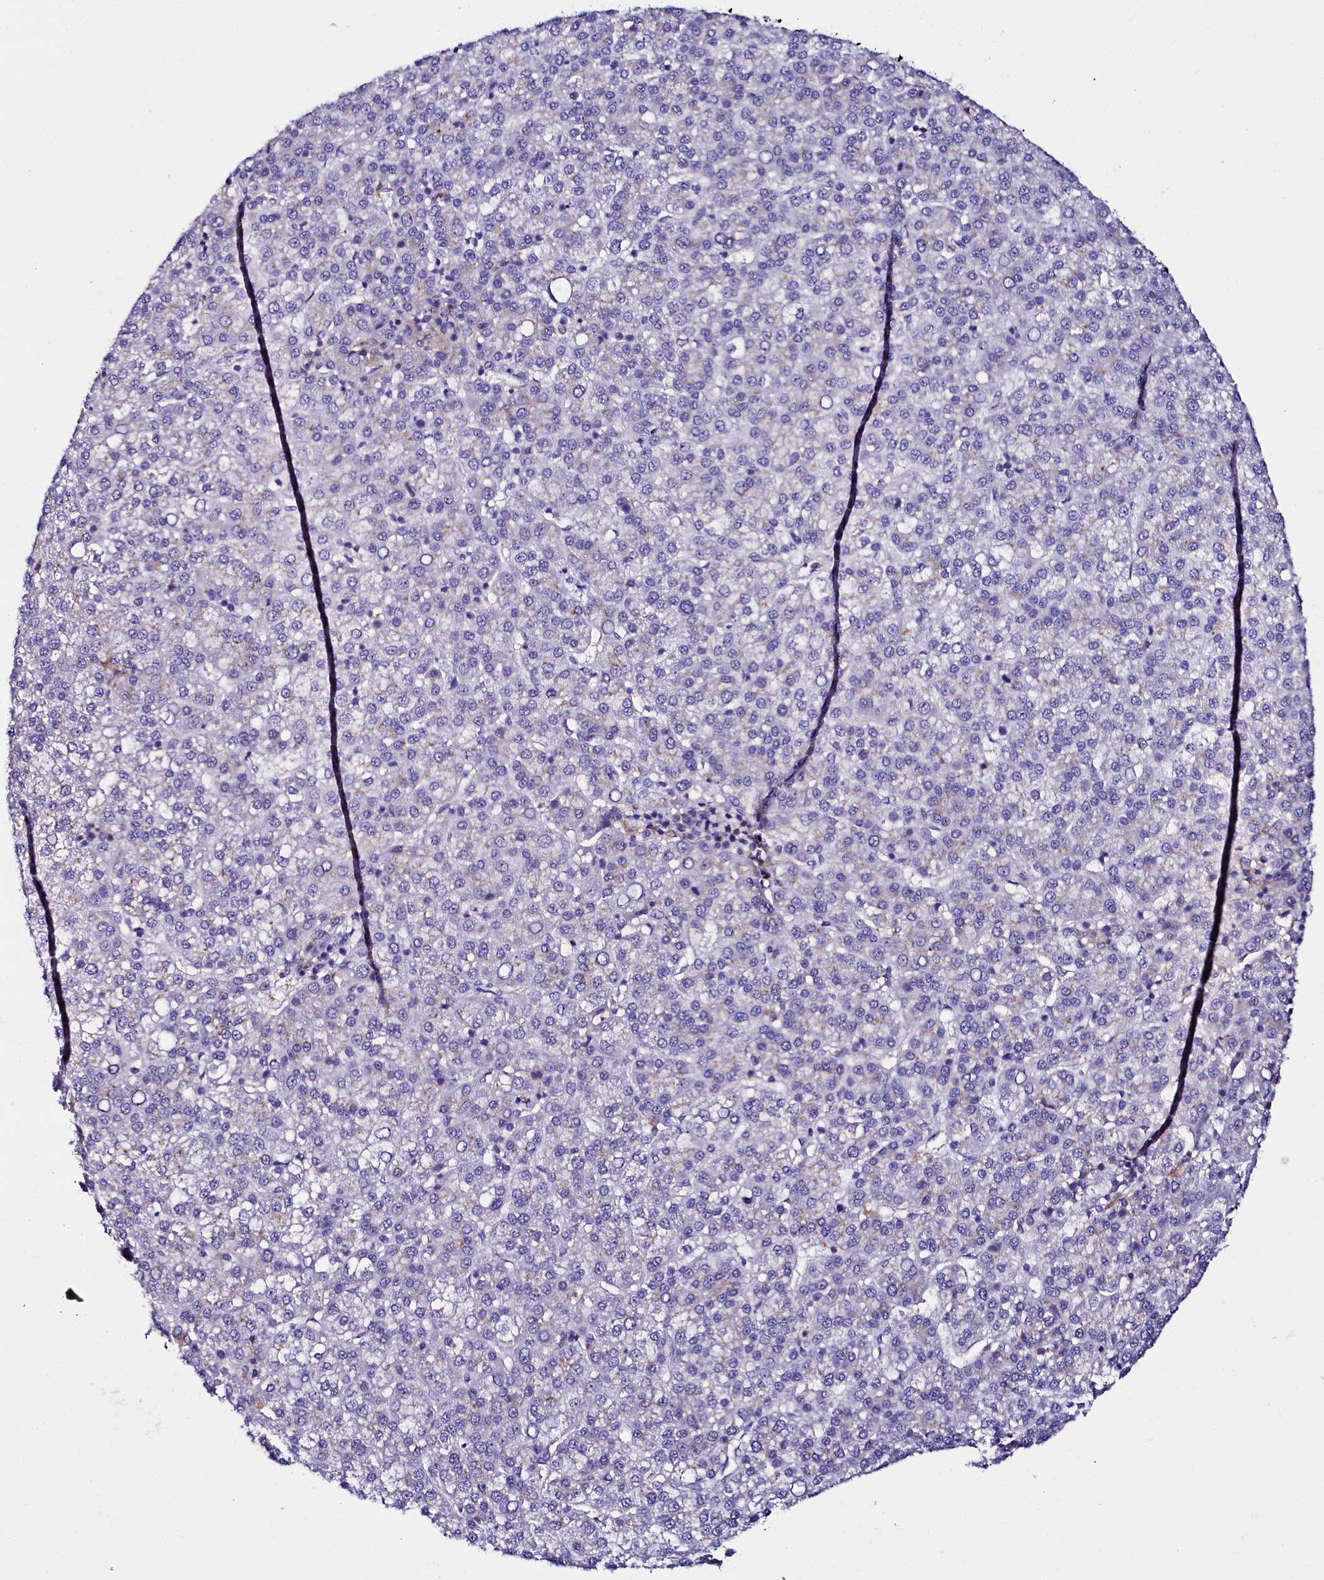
{"staining": {"intensity": "negative", "quantity": "none", "location": "none"}, "tissue": "liver cancer", "cell_type": "Tumor cells", "image_type": "cancer", "snomed": [{"axis": "morphology", "description": "Carcinoma, Hepatocellular, NOS"}, {"axis": "topography", "description": "Liver"}], "caption": "Immunohistochemistry (IHC) of human liver cancer (hepatocellular carcinoma) demonstrates no staining in tumor cells.", "gene": "OTOL1", "patient": {"sex": "female", "age": 58}}